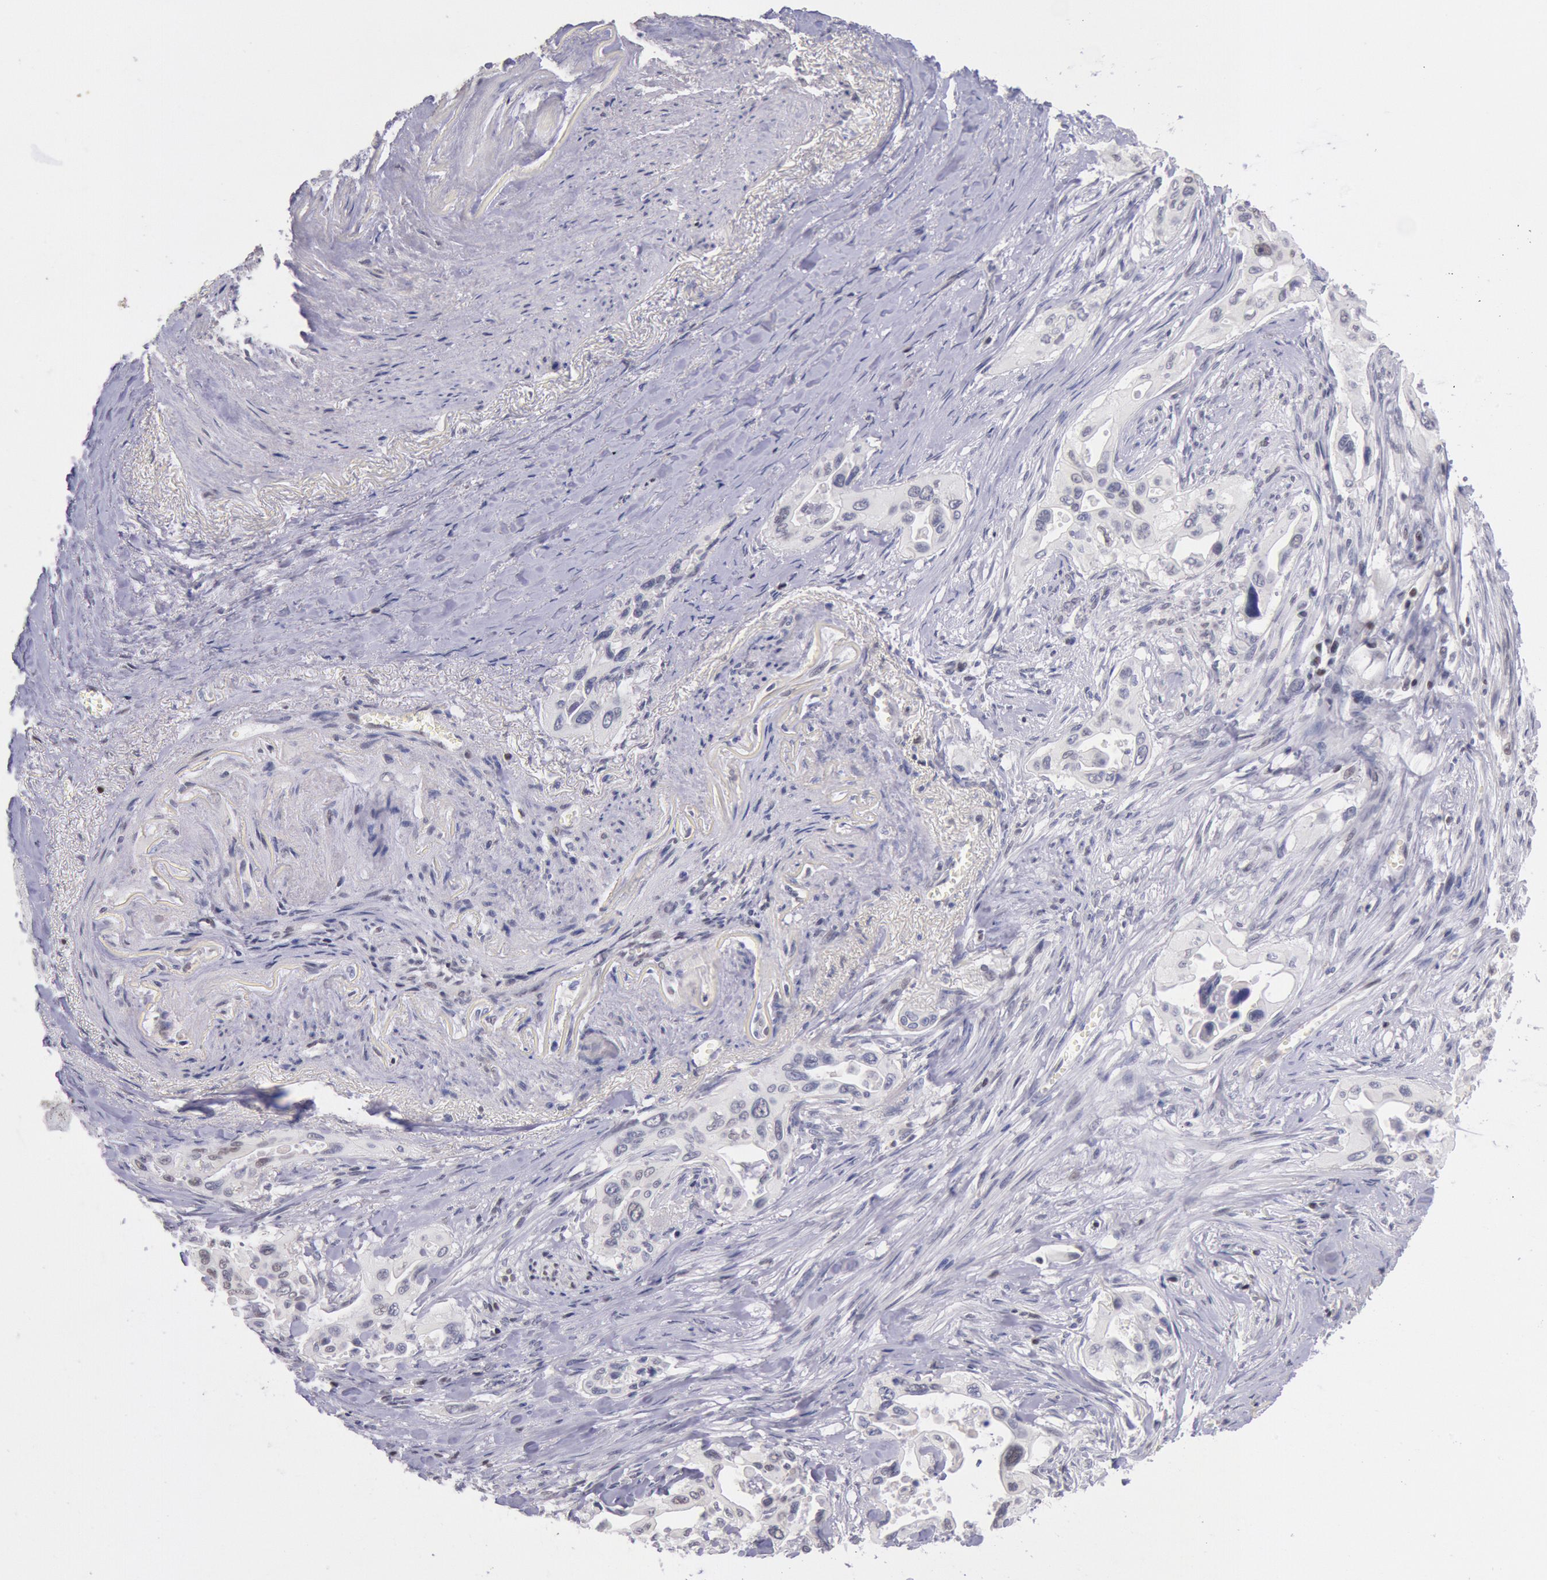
{"staining": {"intensity": "weak", "quantity": "25%-75%", "location": "nuclear"}, "tissue": "pancreatic cancer", "cell_type": "Tumor cells", "image_type": "cancer", "snomed": [{"axis": "morphology", "description": "Adenocarcinoma, NOS"}, {"axis": "topography", "description": "Pancreas"}], "caption": "This photomicrograph reveals immunohistochemistry staining of pancreatic adenocarcinoma, with low weak nuclear expression in about 25%-75% of tumor cells.", "gene": "MYH7", "patient": {"sex": "male", "age": 77}}